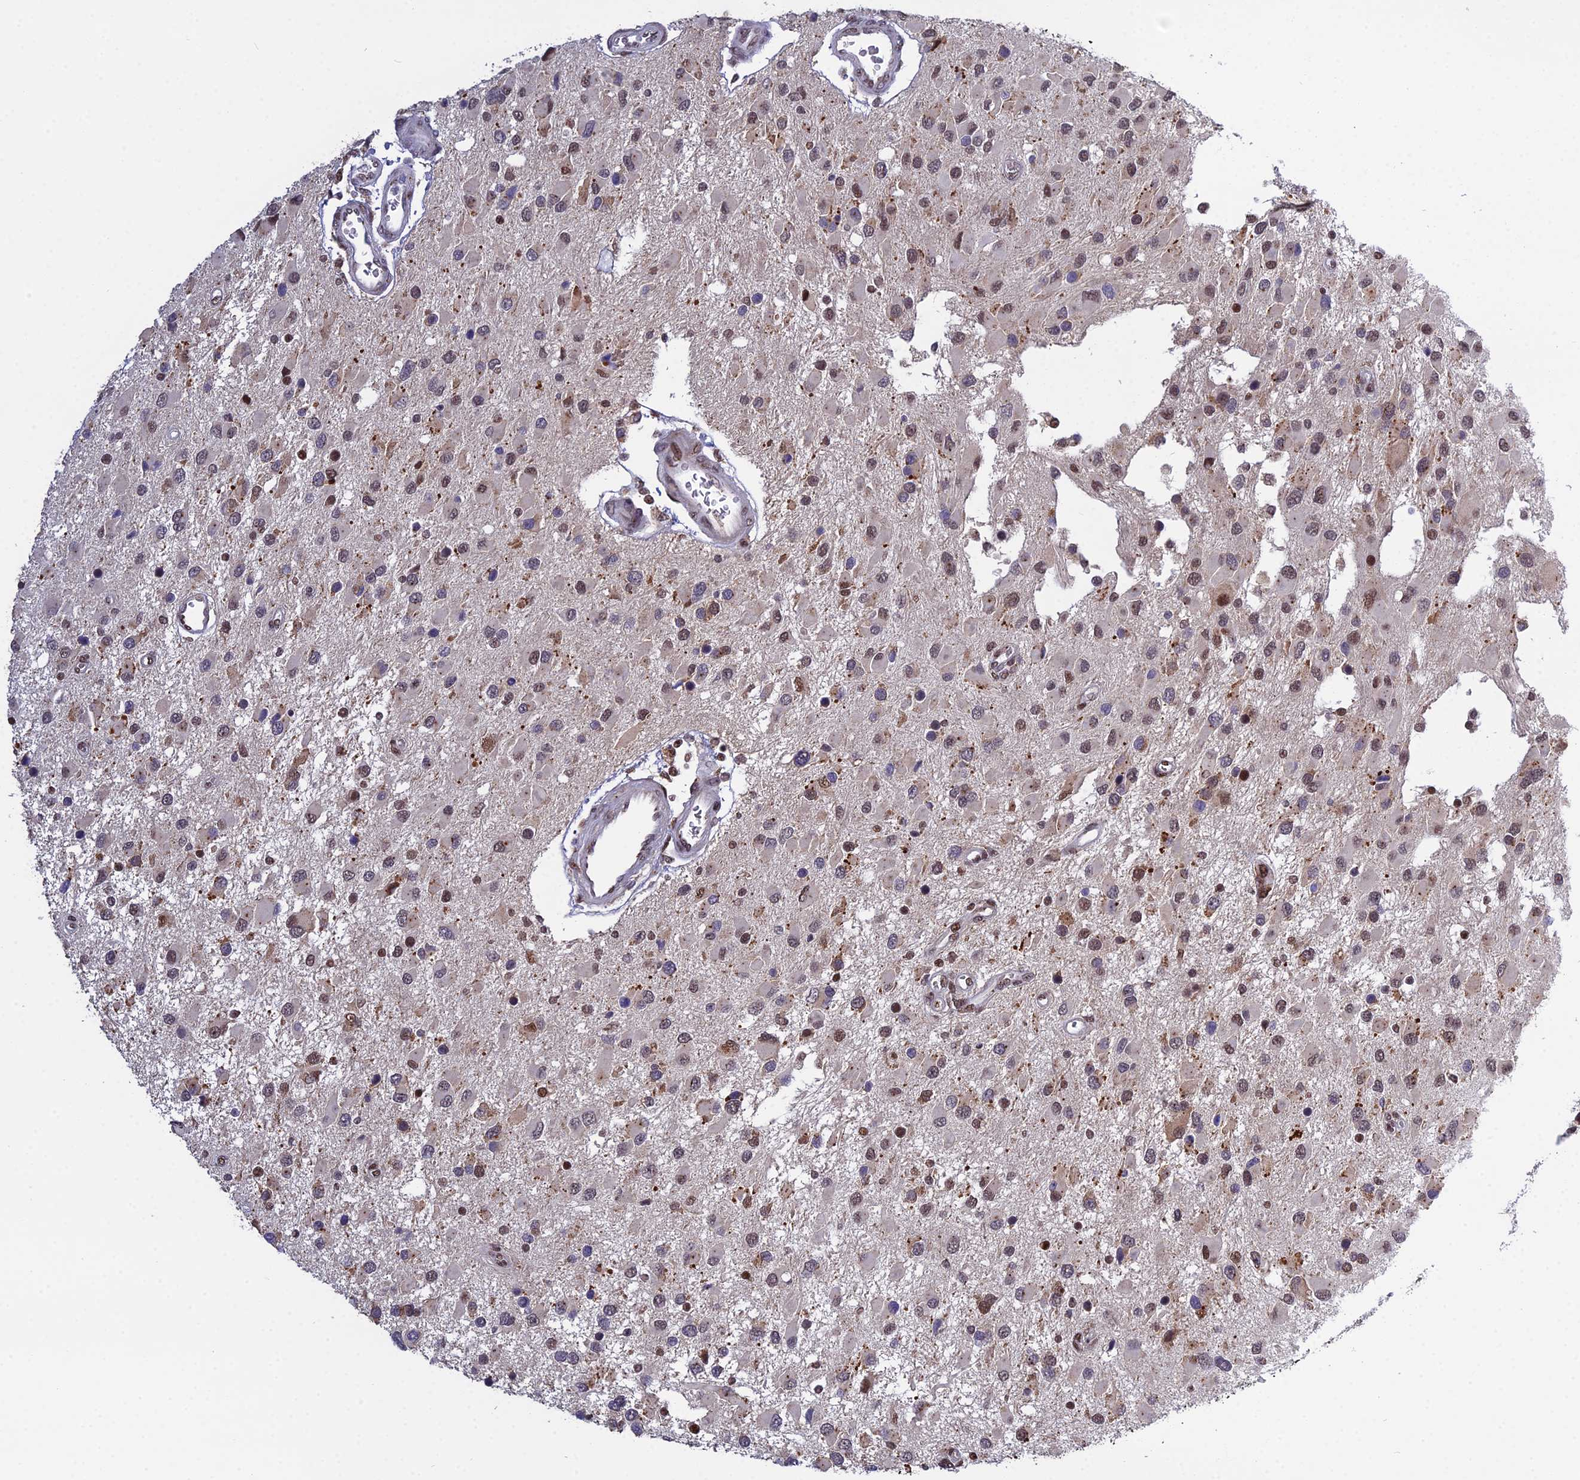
{"staining": {"intensity": "moderate", "quantity": "25%-75%", "location": "nuclear"}, "tissue": "glioma", "cell_type": "Tumor cells", "image_type": "cancer", "snomed": [{"axis": "morphology", "description": "Glioma, malignant, High grade"}, {"axis": "topography", "description": "Brain"}], "caption": "Human glioma stained for a protein (brown) shows moderate nuclear positive staining in approximately 25%-75% of tumor cells.", "gene": "ARL2", "patient": {"sex": "male", "age": 53}}